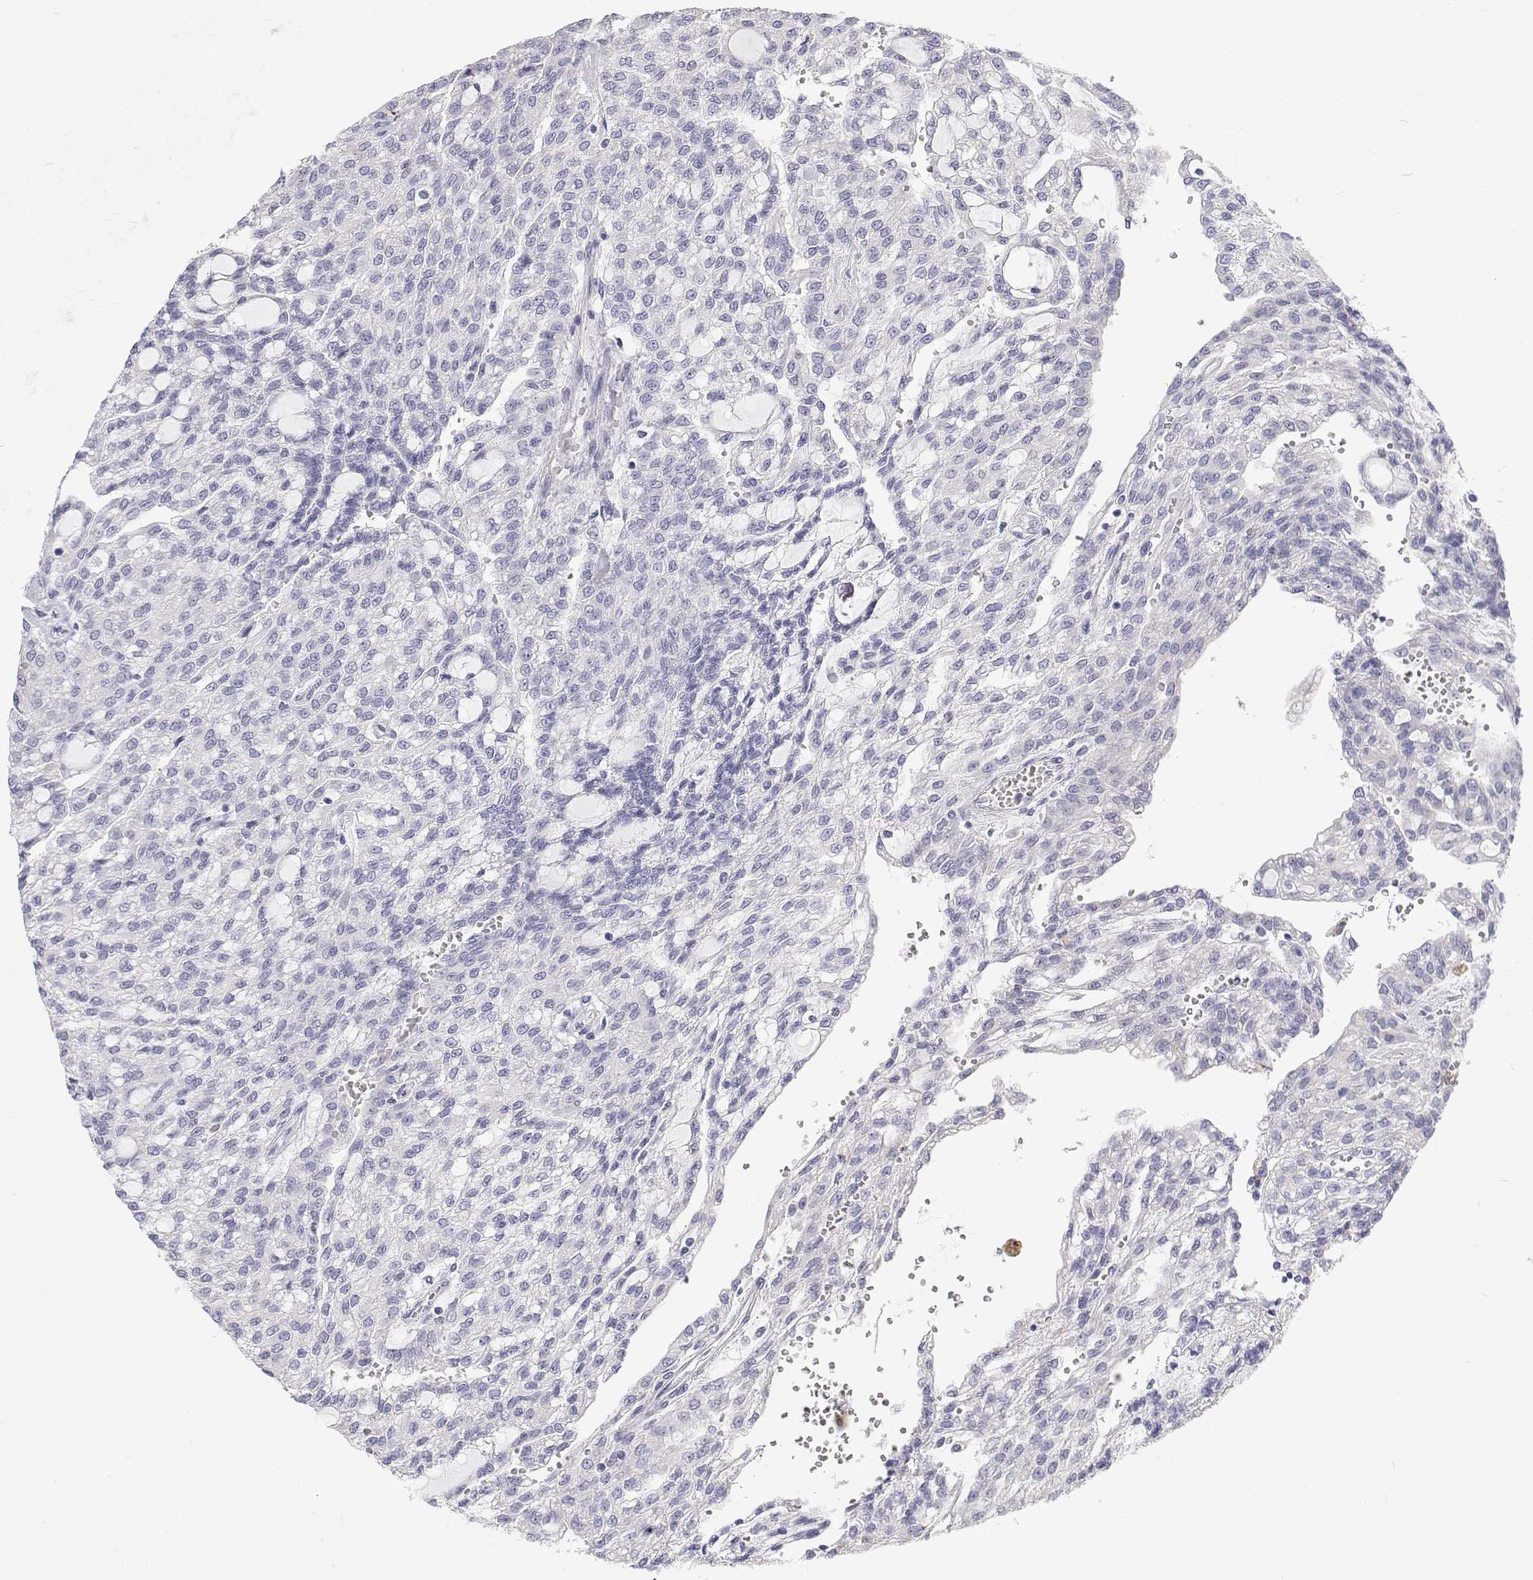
{"staining": {"intensity": "negative", "quantity": "none", "location": "none"}, "tissue": "renal cancer", "cell_type": "Tumor cells", "image_type": "cancer", "snomed": [{"axis": "morphology", "description": "Adenocarcinoma, NOS"}, {"axis": "topography", "description": "Kidney"}], "caption": "Renal cancer (adenocarcinoma) was stained to show a protein in brown. There is no significant staining in tumor cells.", "gene": "NCR2", "patient": {"sex": "male", "age": 63}}